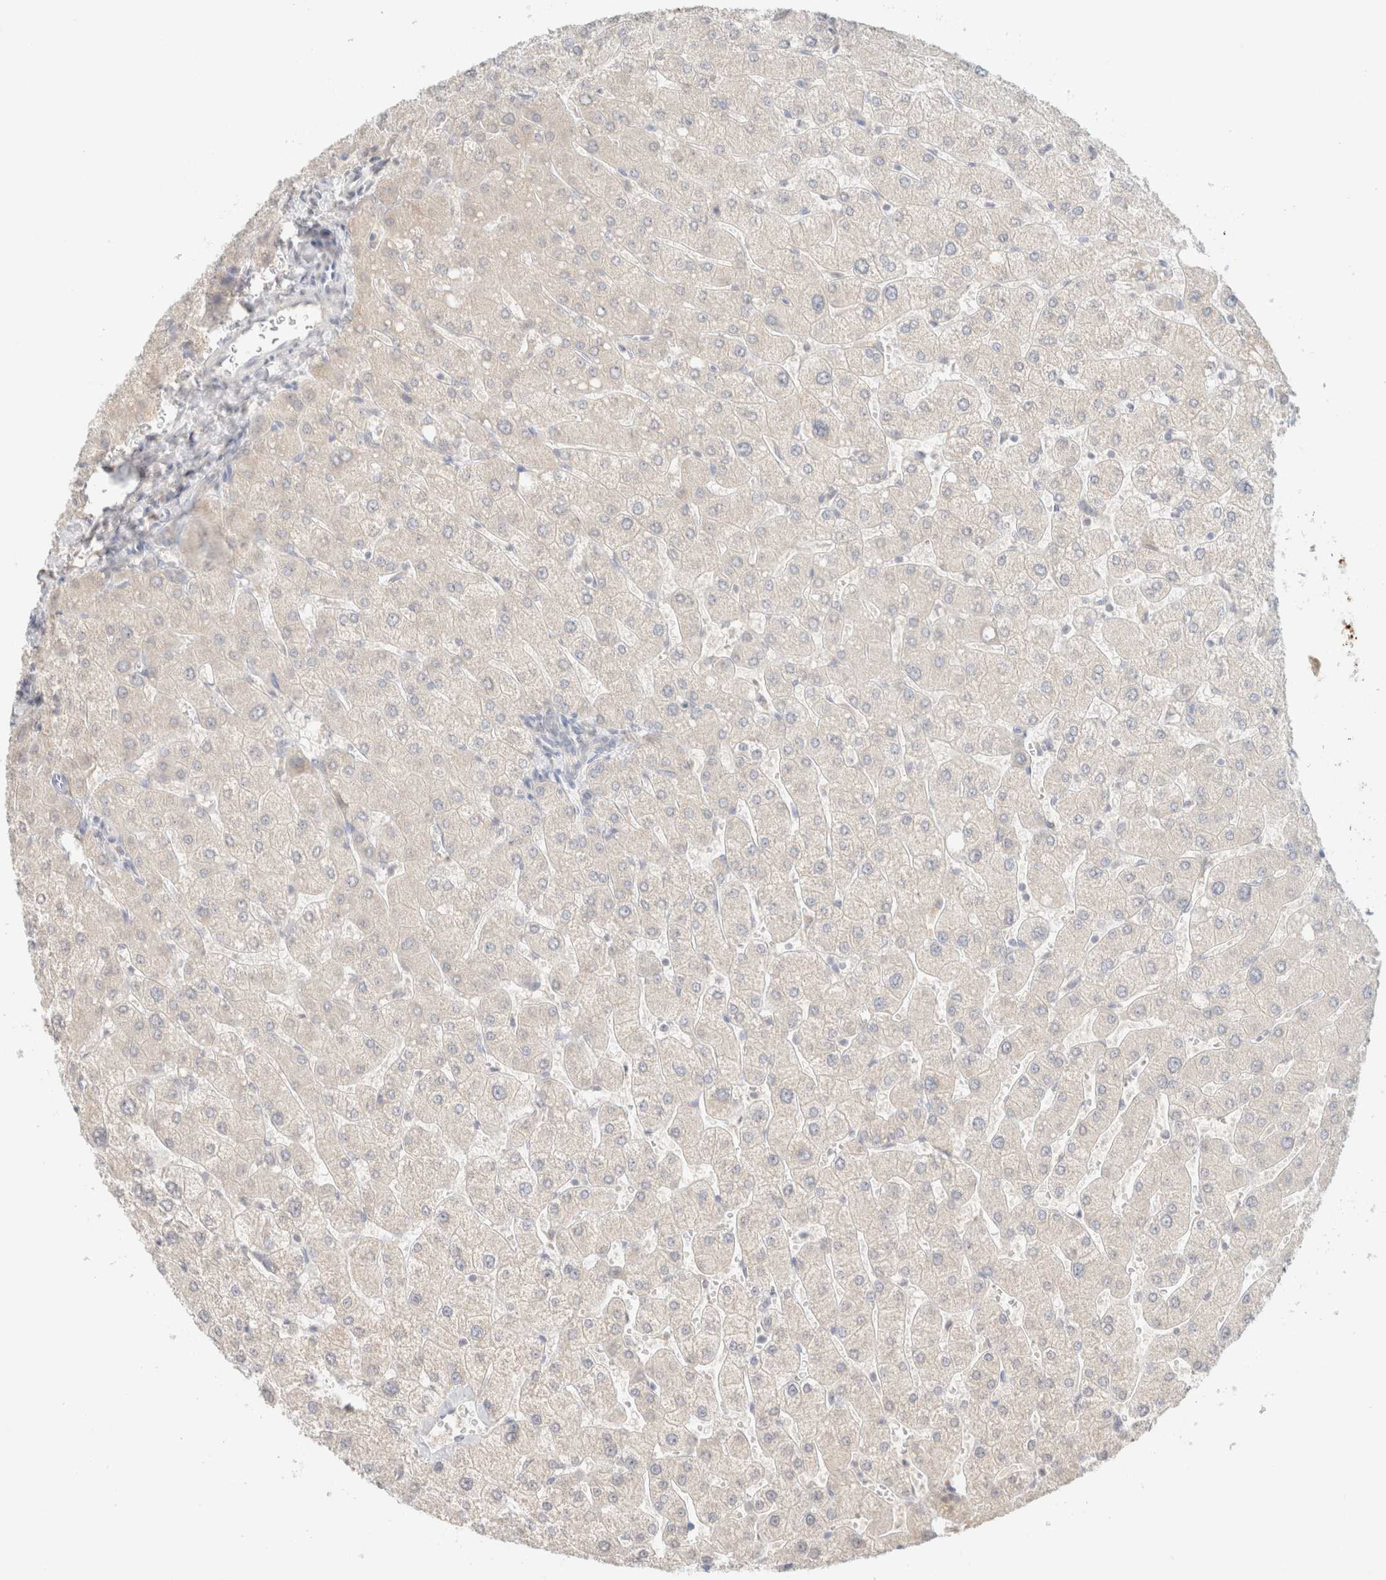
{"staining": {"intensity": "negative", "quantity": "none", "location": "none"}, "tissue": "liver", "cell_type": "Cholangiocytes", "image_type": "normal", "snomed": [{"axis": "morphology", "description": "Normal tissue, NOS"}, {"axis": "topography", "description": "Liver"}], "caption": "The photomicrograph shows no staining of cholangiocytes in unremarkable liver.", "gene": "CPA1", "patient": {"sex": "male", "age": 55}}